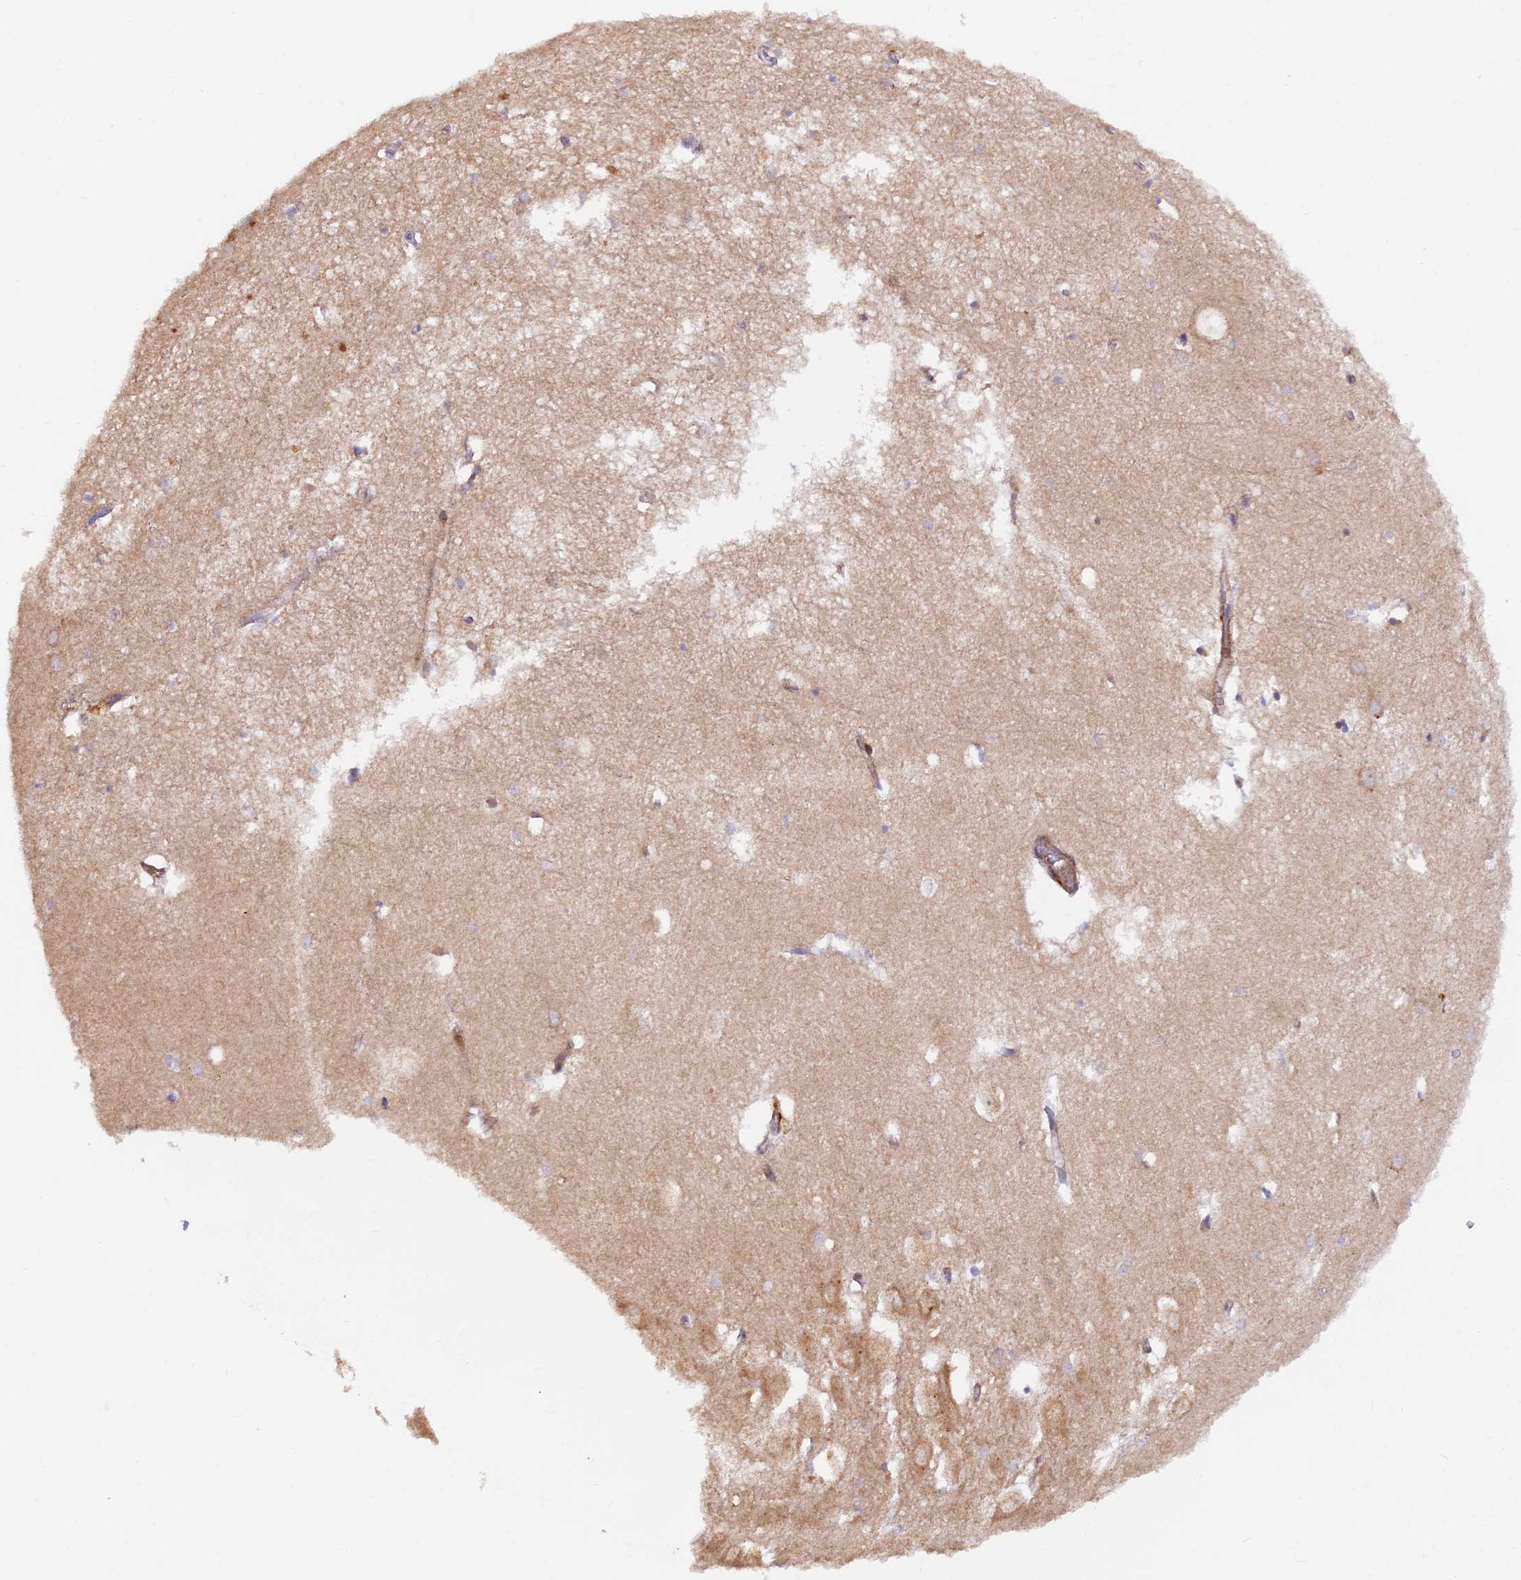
{"staining": {"intensity": "negative", "quantity": "none", "location": "none"}, "tissue": "hippocampus", "cell_type": "Glial cells", "image_type": "normal", "snomed": [{"axis": "morphology", "description": "Normal tissue, NOS"}, {"axis": "topography", "description": "Hippocampus"}], "caption": "Immunohistochemistry (IHC) of normal human hippocampus reveals no staining in glial cells.", "gene": "GMCL1", "patient": {"sex": "female", "age": 64}}